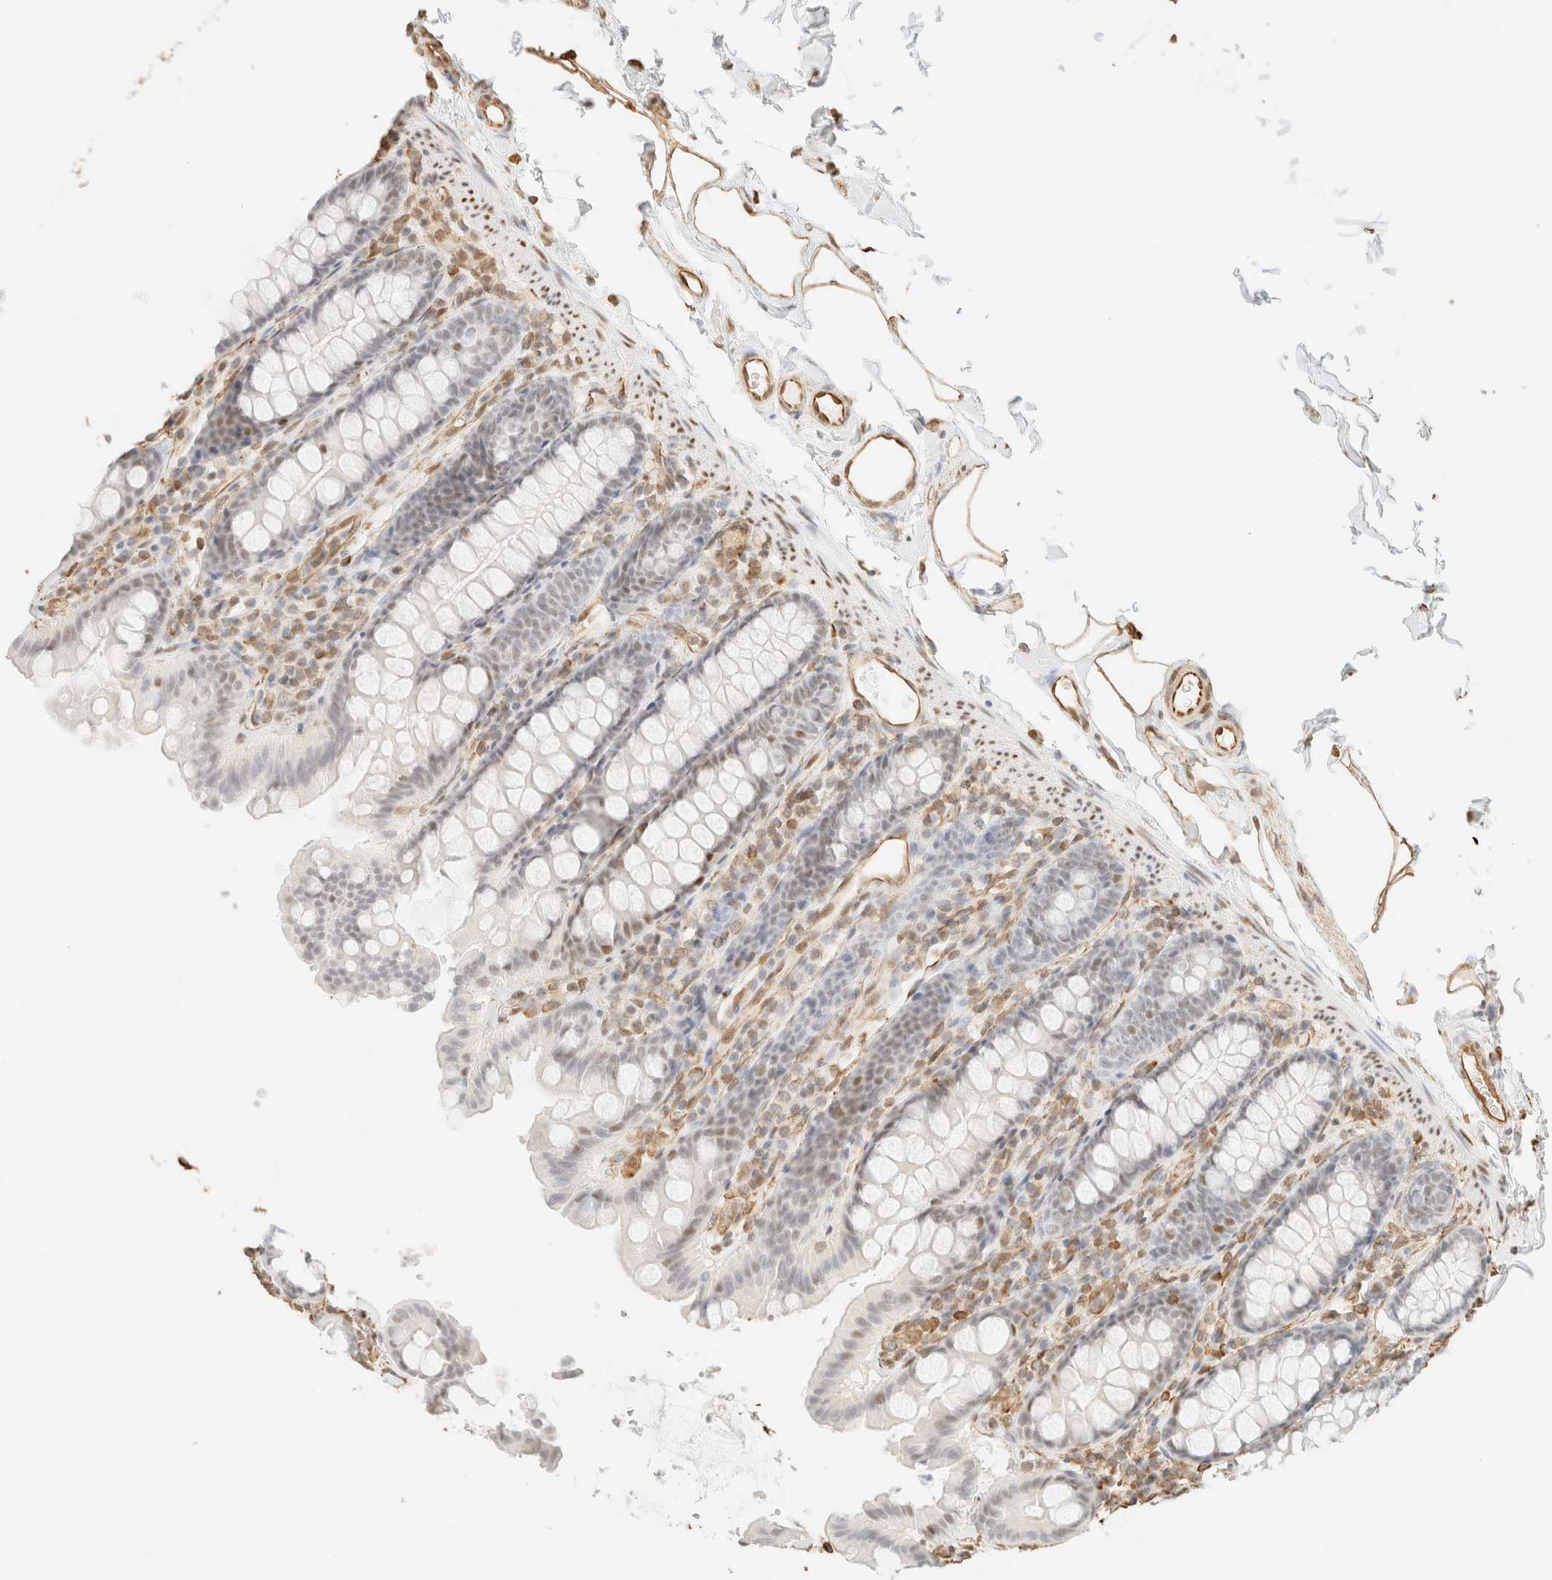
{"staining": {"intensity": "moderate", "quantity": ">75%", "location": "cytoplasmic/membranous,nuclear"}, "tissue": "colon", "cell_type": "Endothelial cells", "image_type": "normal", "snomed": [{"axis": "morphology", "description": "Normal tissue, NOS"}, {"axis": "topography", "description": "Colon"}, {"axis": "topography", "description": "Peripheral nerve tissue"}], "caption": "Immunohistochemistry of normal colon exhibits medium levels of moderate cytoplasmic/membranous,nuclear expression in about >75% of endothelial cells. (IHC, brightfield microscopy, high magnification).", "gene": "ZSCAN18", "patient": {"sex": "female", "age": 61}}